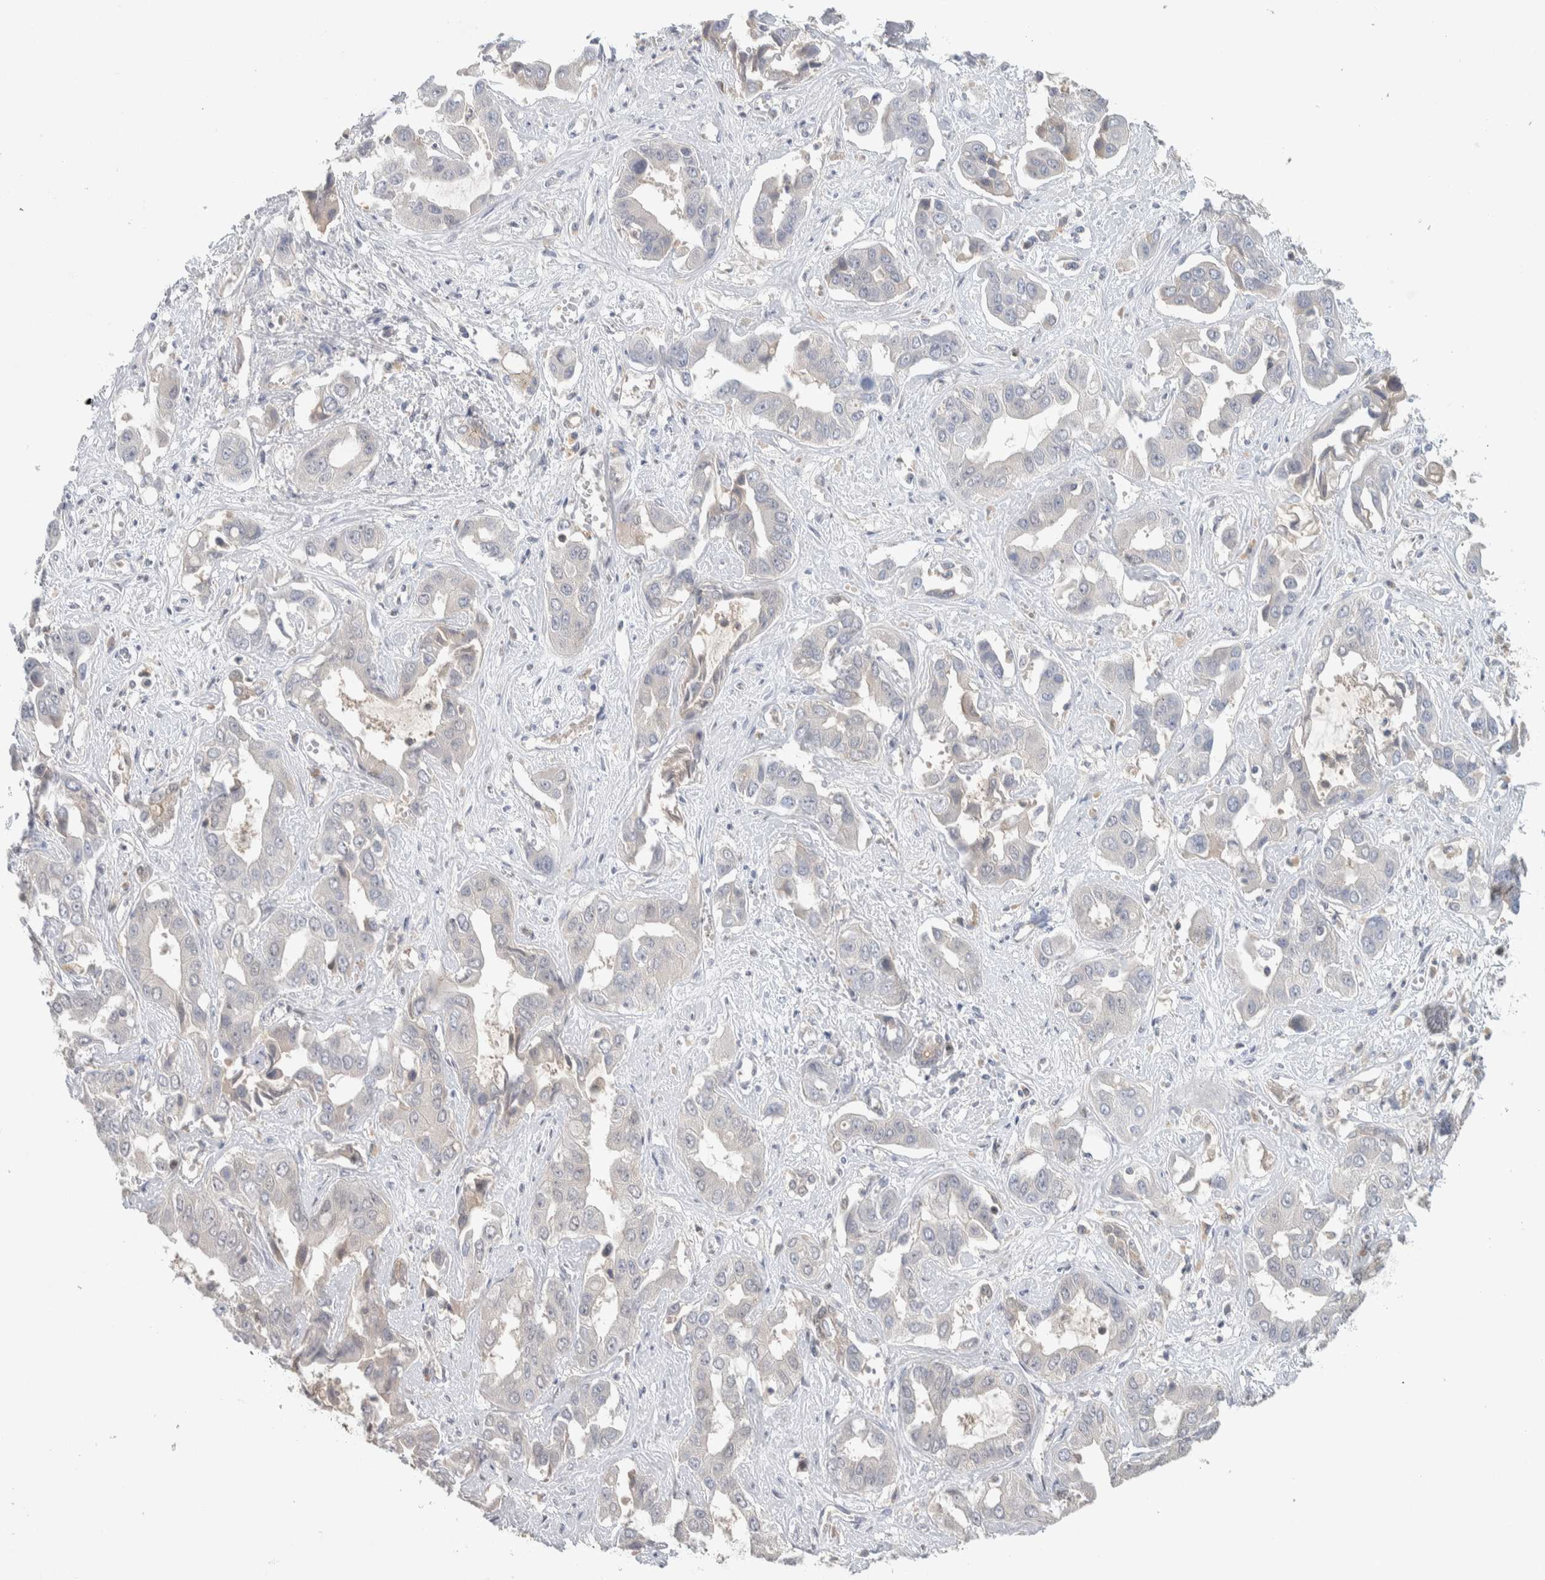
{"staining": {"intensity": "negative", "quantity": "none", "location": "none"}, "tissue": "liver cancer", "cell_type": "Tumor cells", "image_type": "cancer", "snomed": [{"axis": "morphology", "description": "Cholangiocarcinoma"}, {"axis": "topography", "description": "Liver"}], "caption": "Immunohistochemistry histopathology image of neoplastic tissue: liver cancer stained with DAB demonstrates no significant protein expression in tumor cells.", "gene": "DEPTOR", "patient": {"sex": "female", "age": 52}}